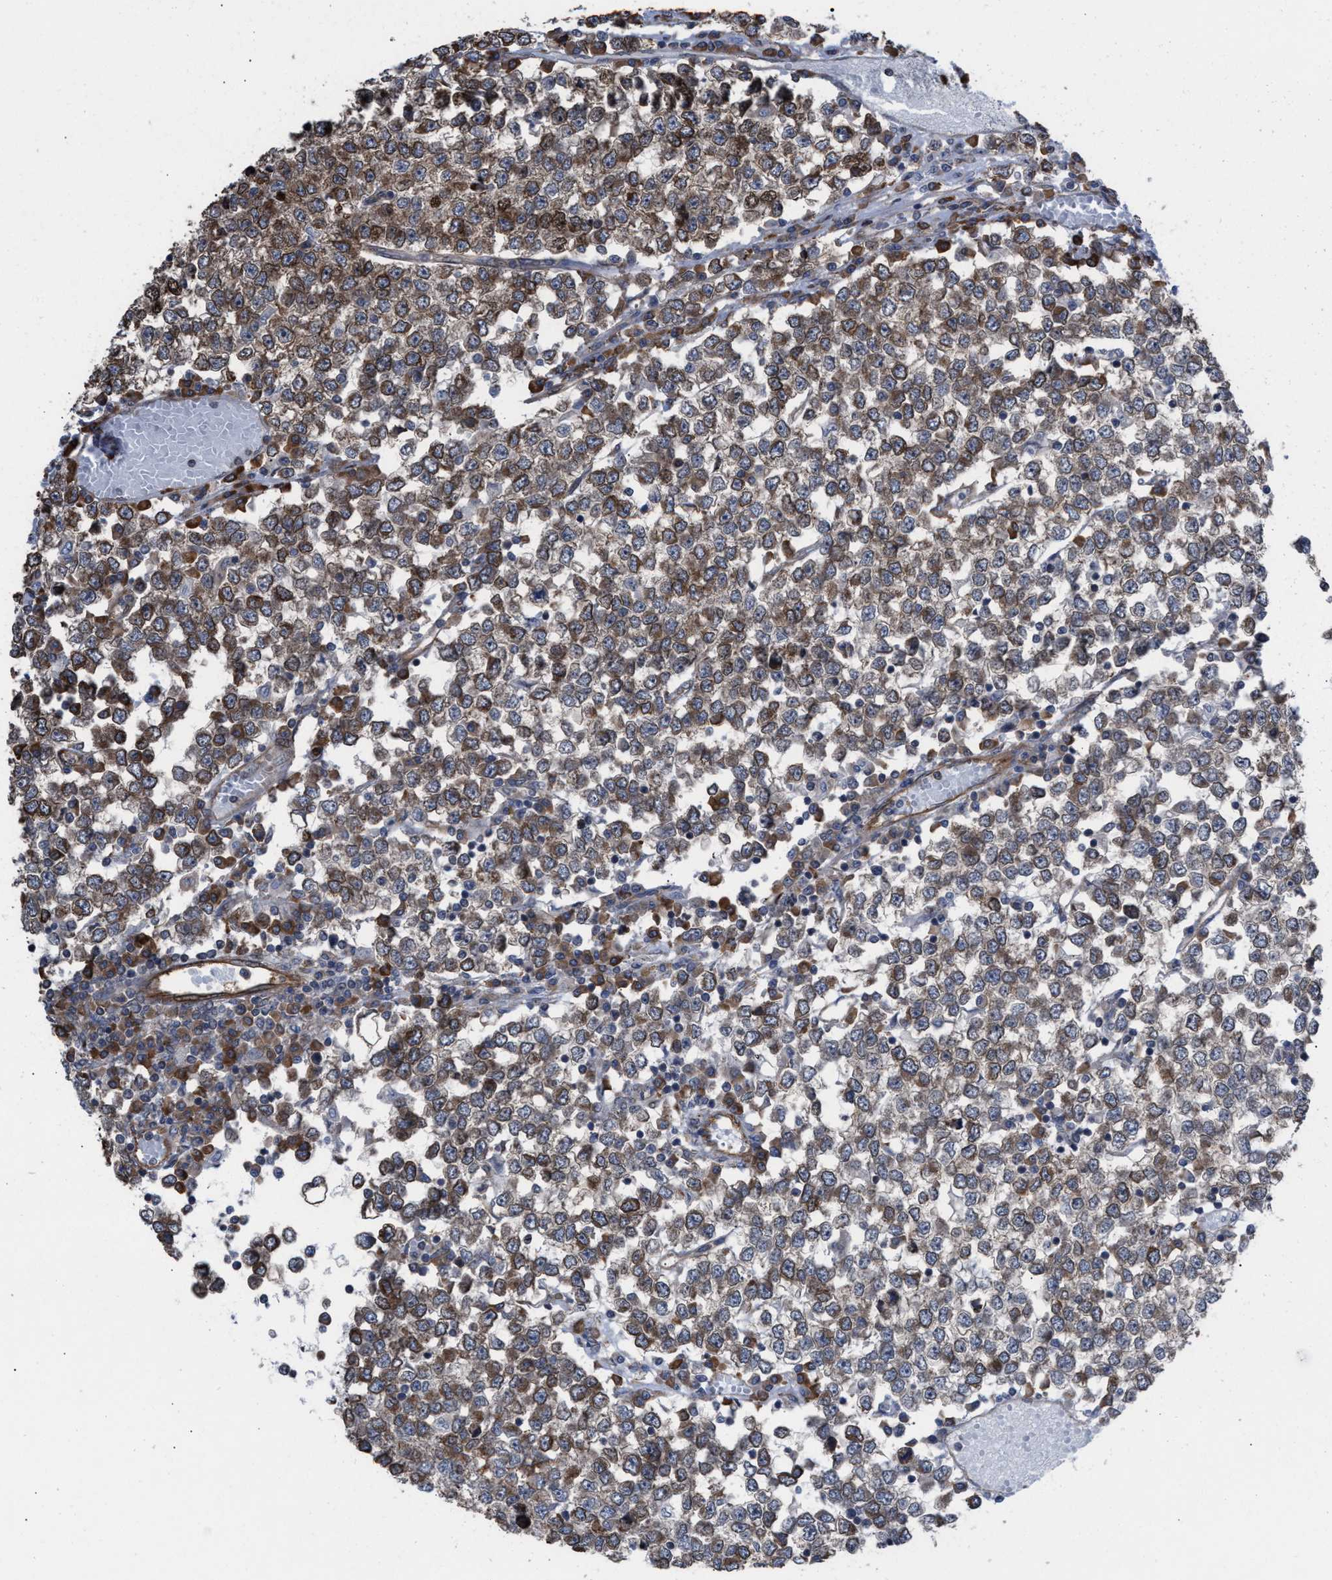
{"staining": {"intensity": "moderate", "quantity": ">75%", "location": "cytoplasmic/membranous"}, "tissue": "testis cancer", "cell_type": "Tumor cells", "image_type": "cancer", "snomed": [{"axis": "morphology", "description": "Seminoma, NOS"}, {"axis": "topography", "description": "Testis"}], "caption": "Immunohistochemical staining of testis seminoma displays medium levels of moderate cytoplasmic/membranous protein expression in approximately >75% of tumor cells.", "gene": "TP53BP2", "patient": {"sex": "male", "age": 65}}